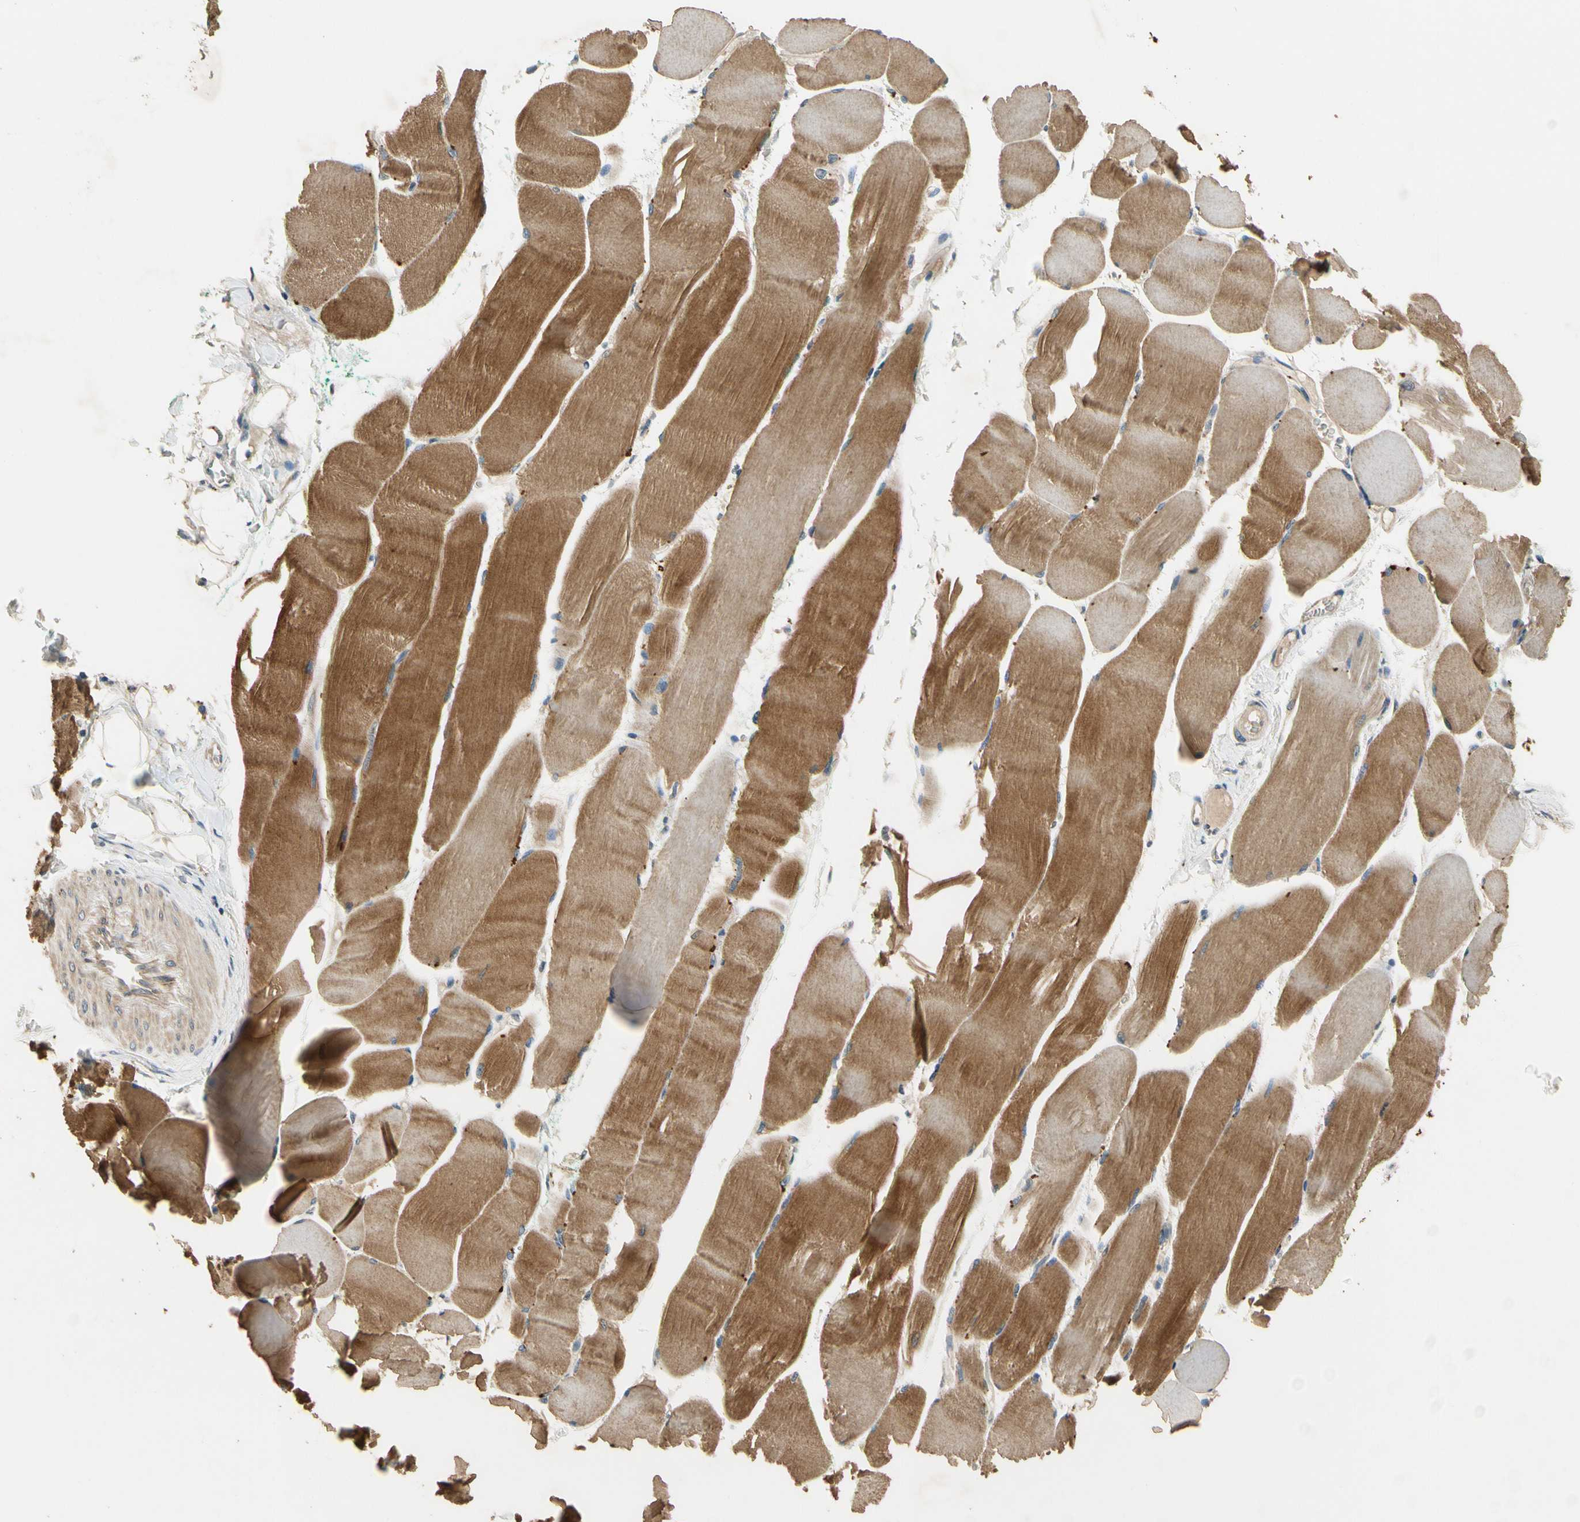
{"staining": {"intensity": "moderate", "quantity": ">75%", "location": "cytoplasmic/membranous"}, "tissue": "skeletal muscle", "cell_type": "Myocytes", "image_type": "normal", "snomed": [{"axis": "morphology", "description": "Normal tissue, NOS"}, {"axis": "morphology", "description": "Squamous cell carcinoma, NOS"}, {"axis": "topography", "description": "Skeletal muscle"}], "caption": "Skeletal muscle stained with DAB immunohistochemistry reveals medium levels of moderate cytoplasmic/membranous positivity in approximately >75% of myocytes.", "gene": "ALKBH3", "patient": {"sex": "male", "age": 51}}